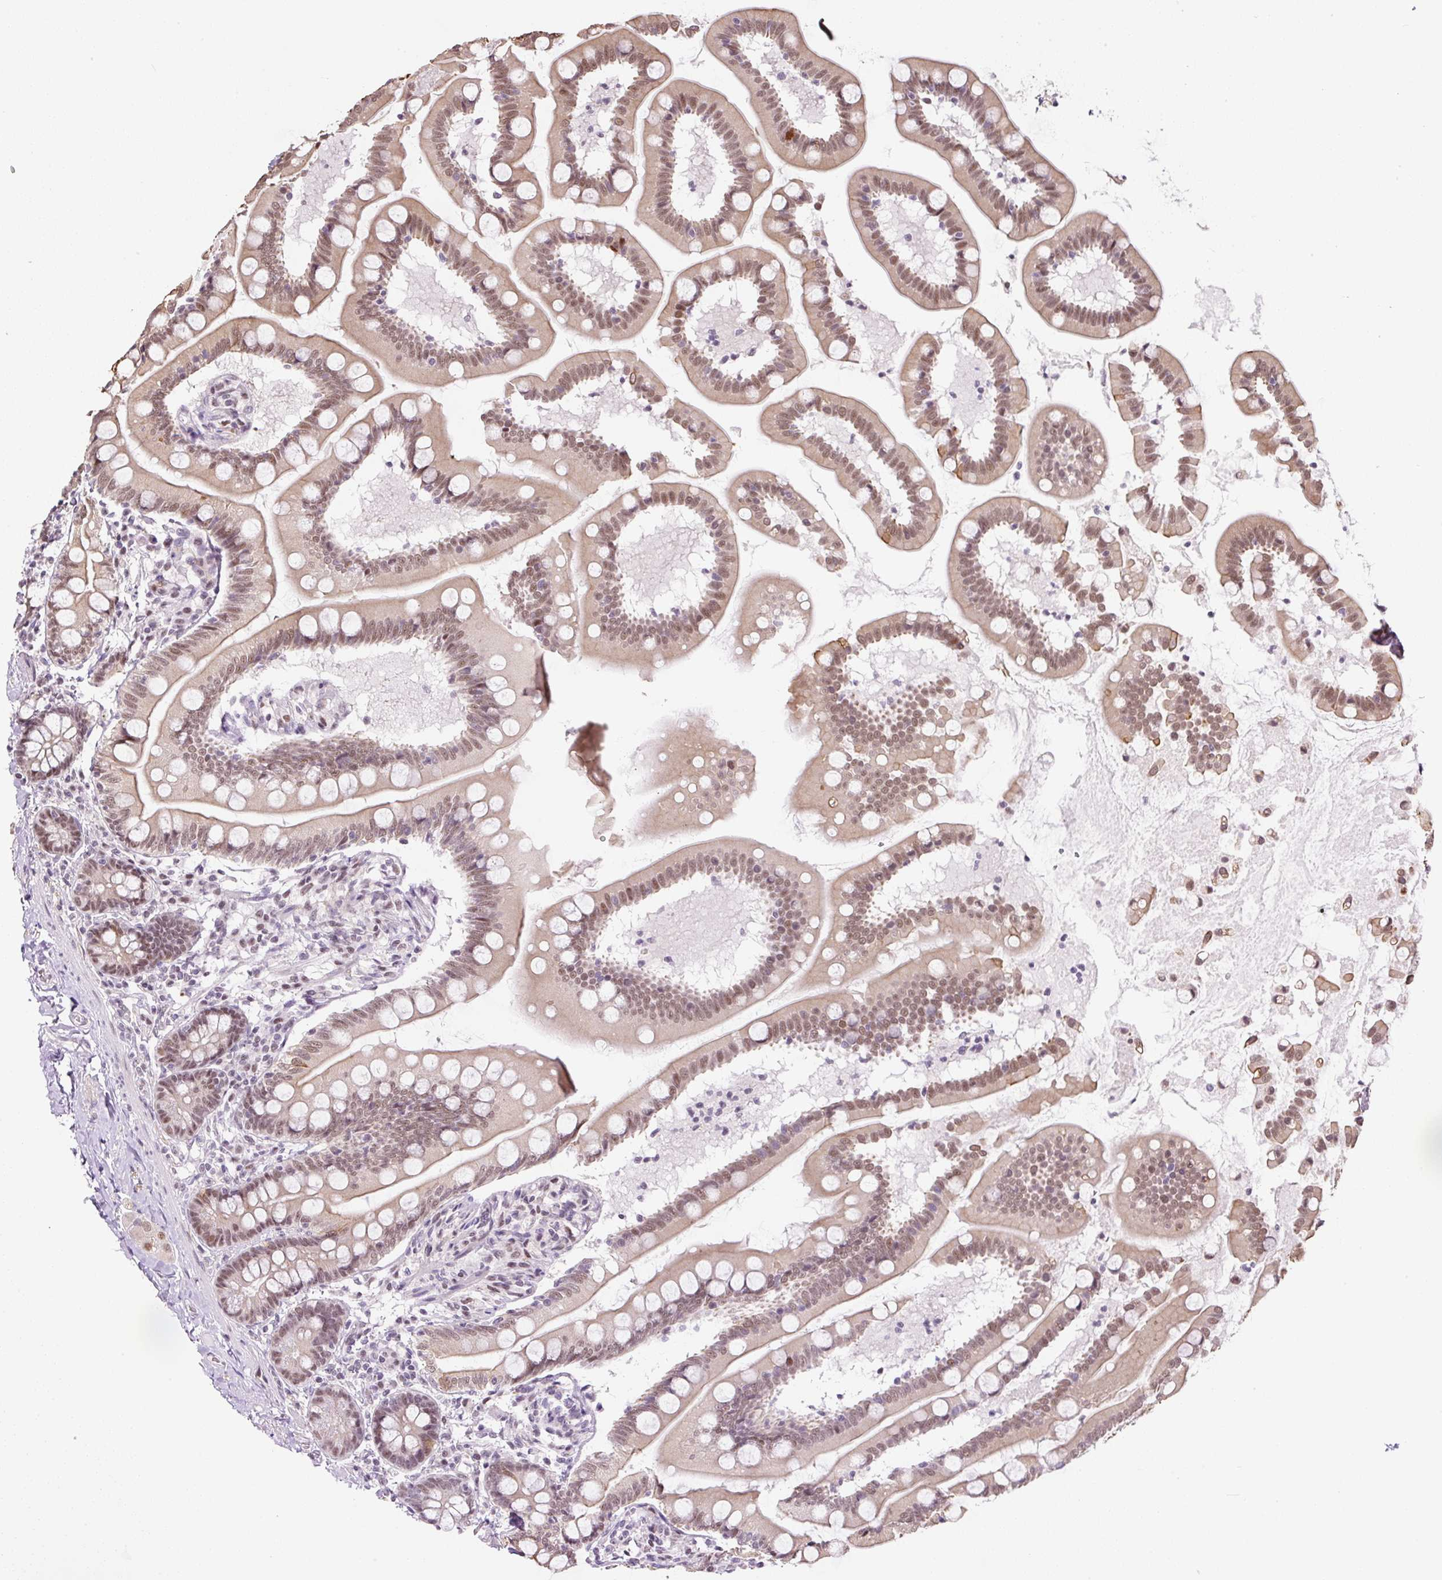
{"staining": {"intensity": "moderate", "quantity": ">75%", "location": "cytoplasmic/membranous,nuclear"}, "tissue": "small intestine", "cell_type": "Glandular cells", "image_type": "normal", "snomed": [{"axis": "morphology", "description": "Normal tissue, NOS"}, {"axis": "topography", "description": "Small intestine"}], "caption": "Human small intestine stained for a protein (brown) exhibits moderate cytoplasmic/membranous,nuclear positive positivity in about >75% of glandular cells.", "gene": "TAF1A", "patient": {"sex": "female", "age": 64}}